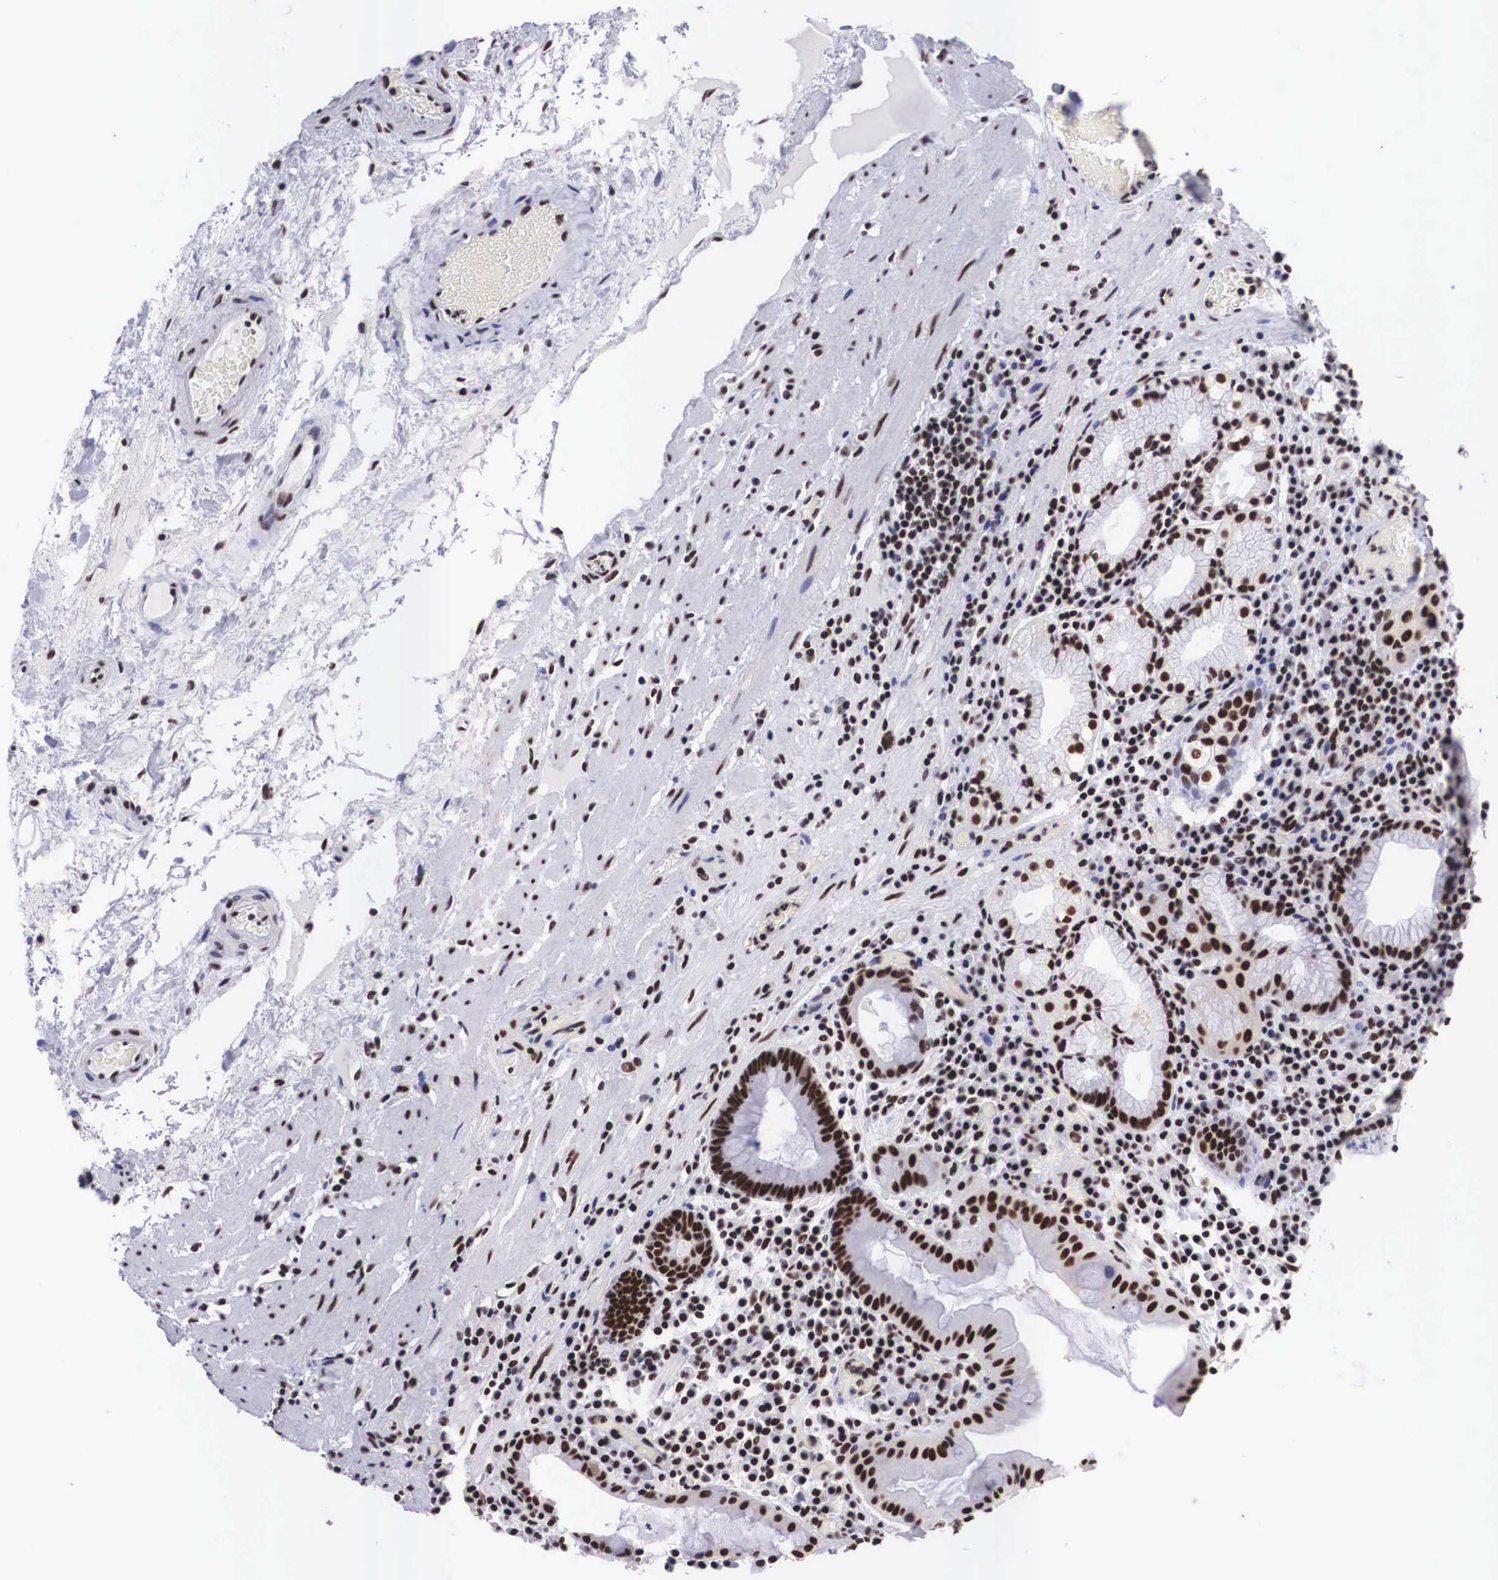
{"staining": {"intensity": "strong", "quantity": ">75%", "location": "nuclear"}, "tissue": "stomach", "cell_type": "Glandular cells", "image_type": "normal", "snomed": [{"axis": "morphology", "description": "Normal tissue, NOS"}, {"axis": "topography", "description": "Stomach, lower"}, {"axis": "topography", "description": "Duodenum"}], "caption": "DAB (3,3'-diaminobenzidine) immunohistochemical staining of unremarkable stomach reveals strong nuclear protein expression in approximately >75% of glandular cells. (brown staining indicates protein expression, while blue staining denotes nuclei).", "gene": "SF3A1", "patient": {"sex": "male", "age": 84}}